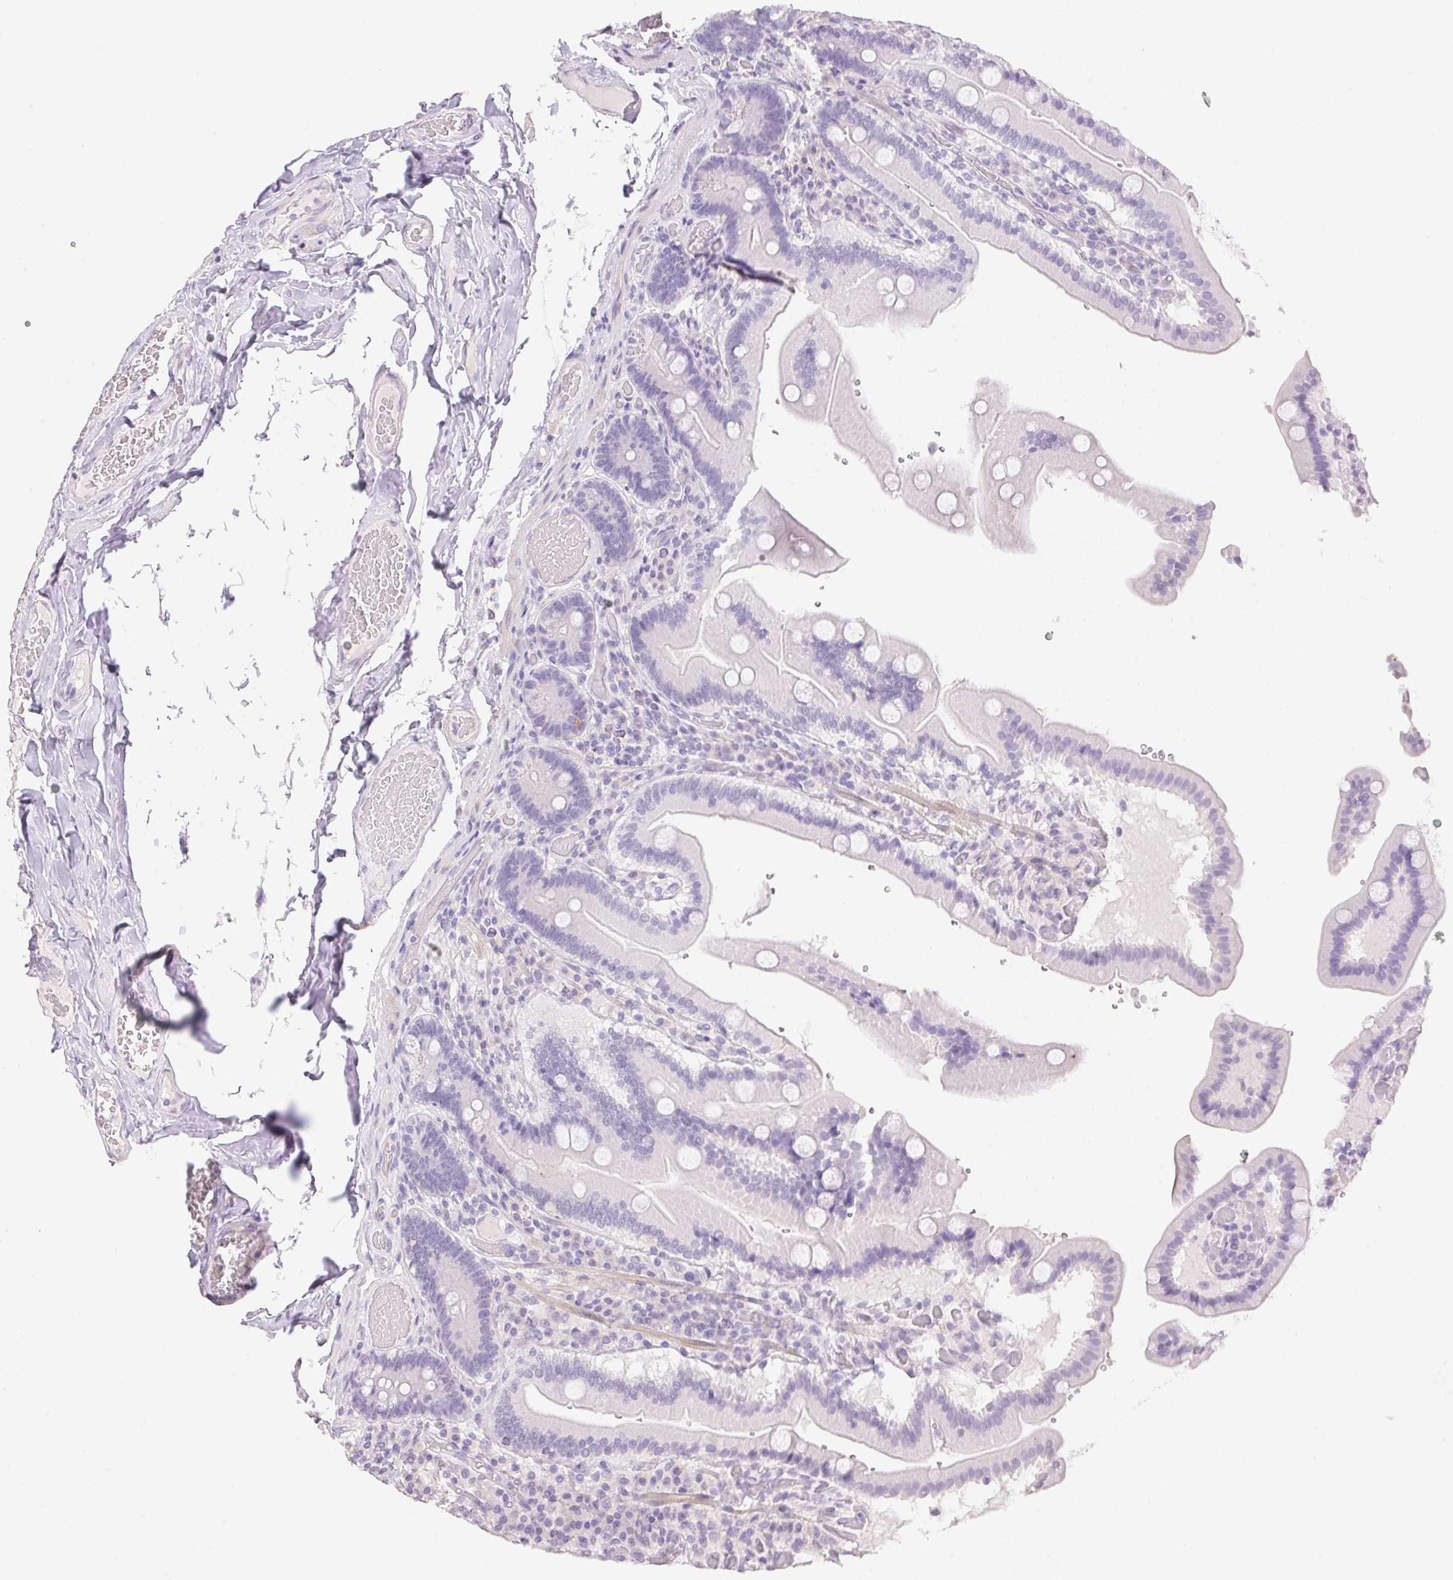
{"staining": {"intensity": "negative", "quantity": "none", "location": "none"}, "tissue": "duodenum", "cell_type": "Glandular cells", "image_type": "normal", "snomed": [{"axis": "morphology", "description": "Normal tissue, NOS"}, {"axis": "topography", "description": "Duodenum"}], "caption": "Immunohistochemistry (IHC) of normal human duodenum demonstrates no staining in glandular cells.", "gene": "HCRTR2", "patient": {"sex": "female", "age": 62}}